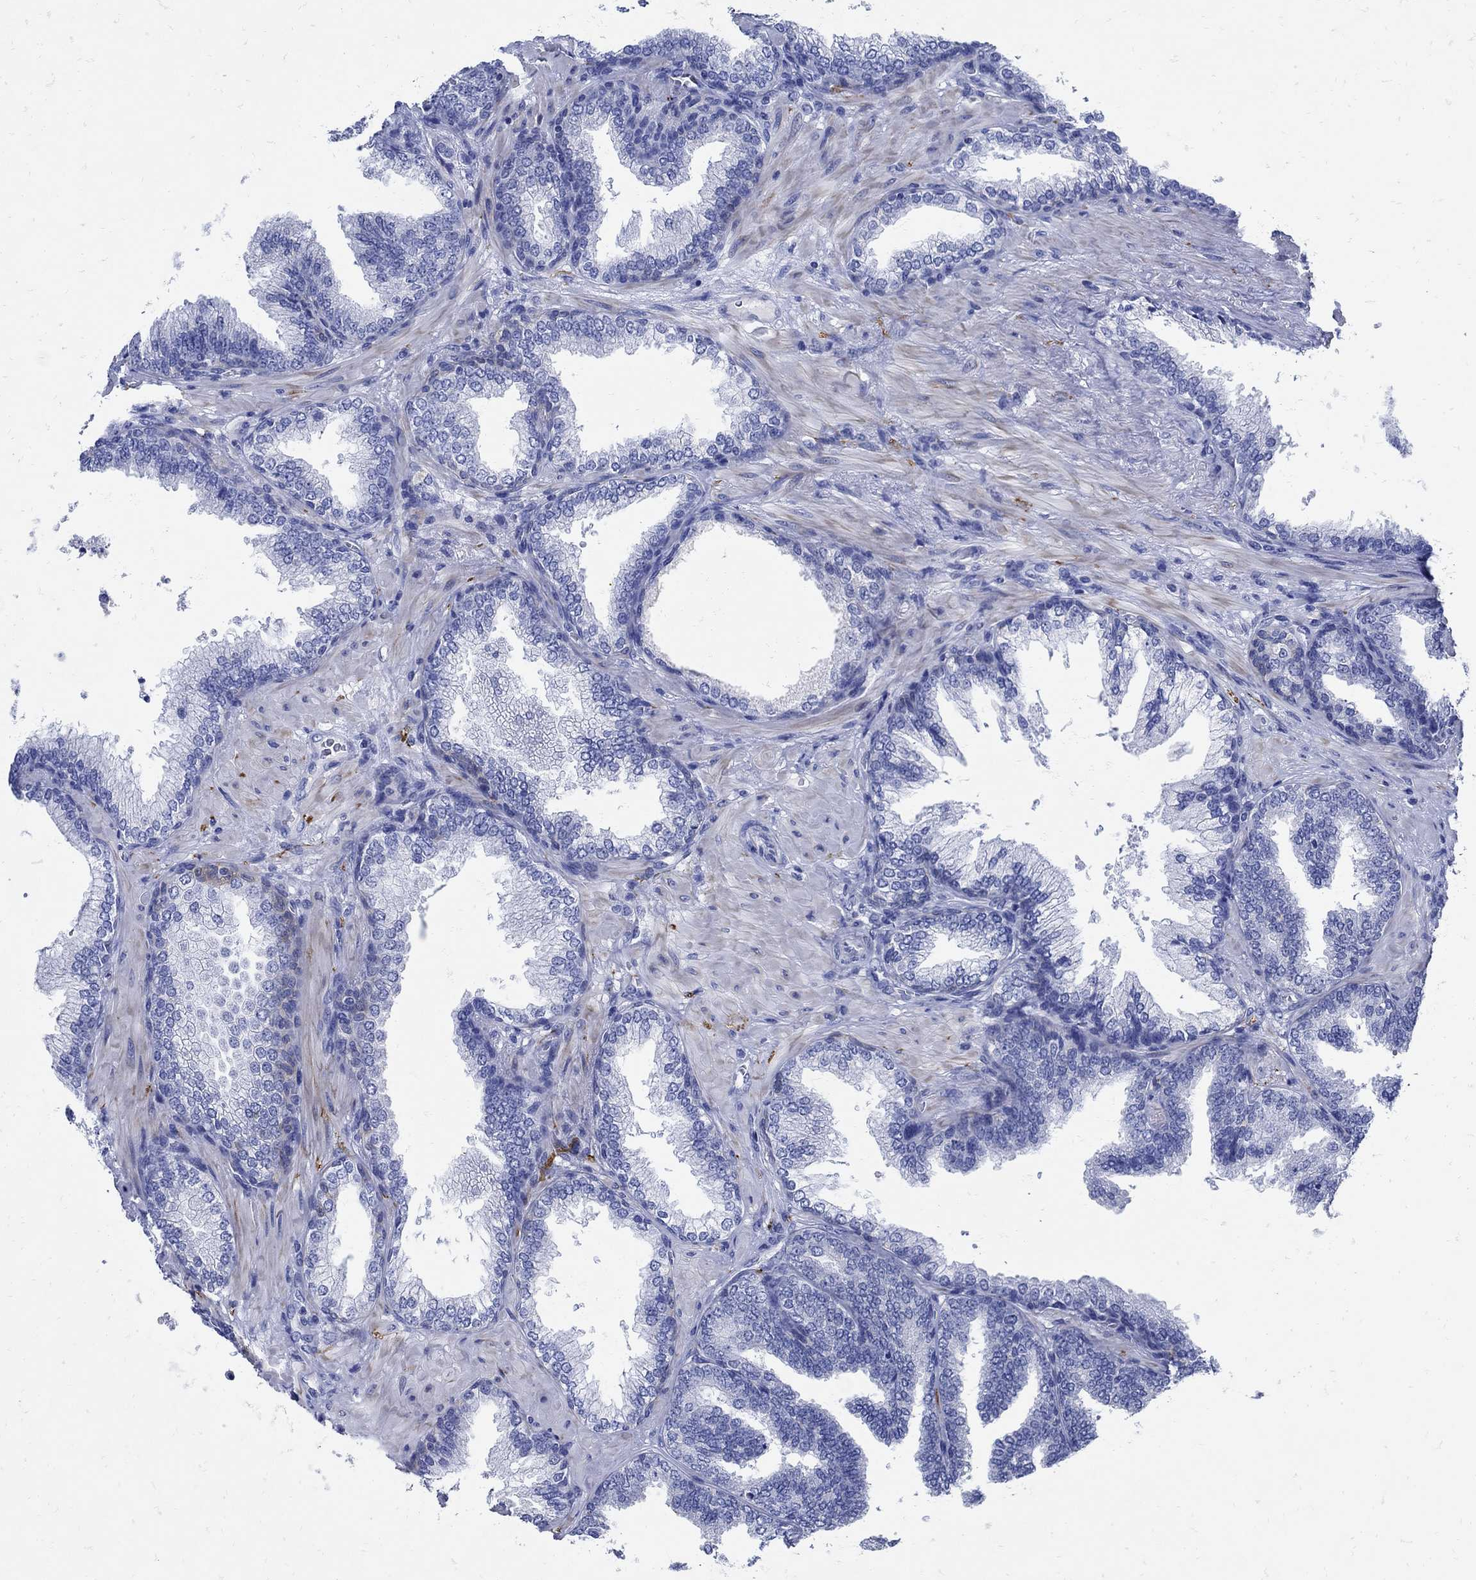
{"staining": {"intensity": "negative", "quantity": "none", "location": "none"}, "tissue": "prostate cancer", "cell_type": "Tumor cells", "image_type": "cancer", "snomed": [{"axis": "morphology", "description": "Adenocarcinoma, Low grade"}, {"axis": "topography", "description": "Prostate"}], "caption": "Protein analysis of low-grade adenocarcinoma (prostate) displays no significant positivity in tumor cells.", "gene": "NOS1", "patient": {"sex": "male", "age": 68}}